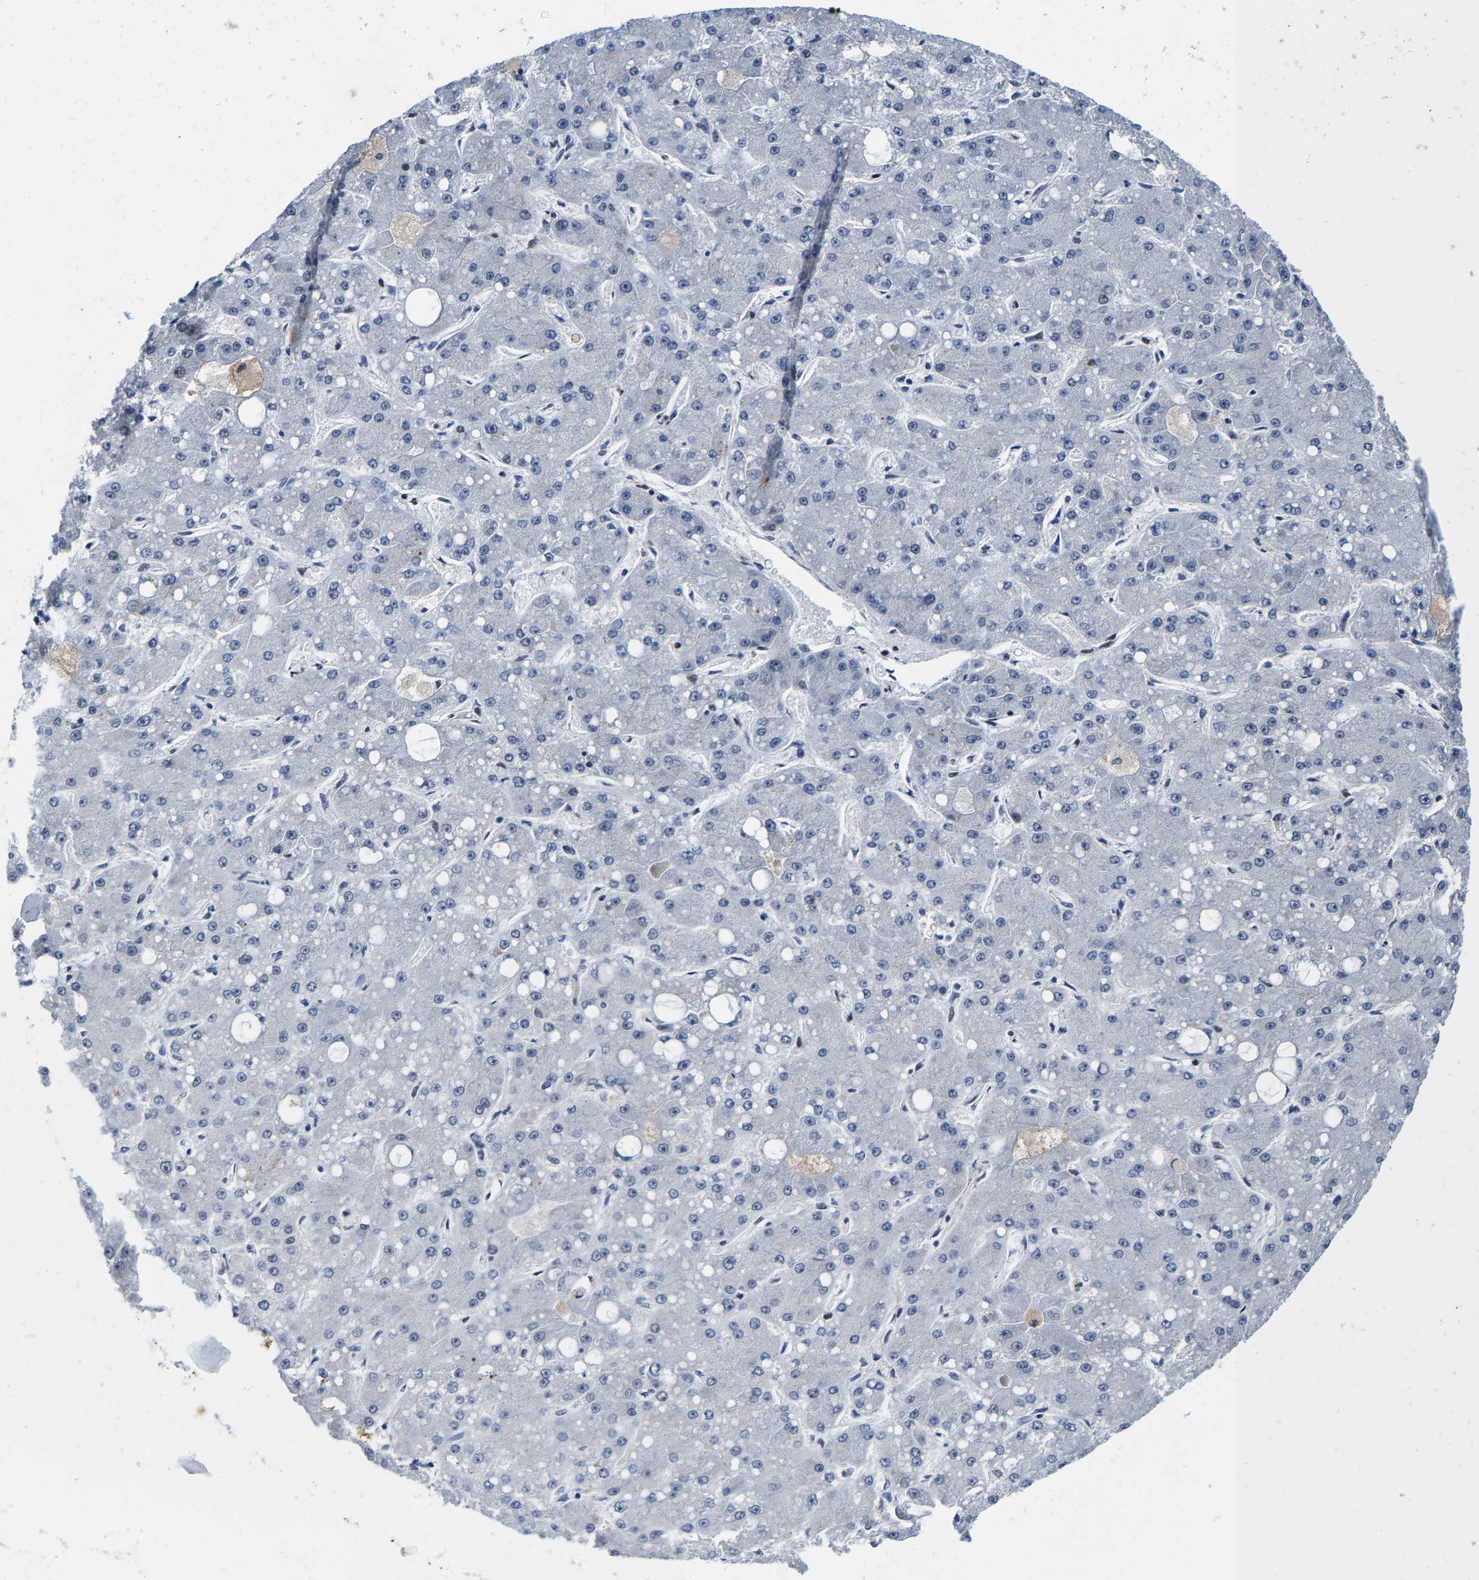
{"staining": {"intensity": "negative", "quantity": "none", "location": "none"}, "tissue": "liver cancer", "cell_type": "Tumor cells", "image_type": "cancer", "snomed": [{"axis": "morphology", "description": "Carcinoma, Hepatocellular, NOS"}, {"axis": "topography", "description": "Liver"}], "caption": "A histopathology image of liver hepatocellular carcinoma stained for a protein displays no brown staining in tumor cells.", "gene": "SETD1B", "patient": {"sex": "male", "age": 67}}